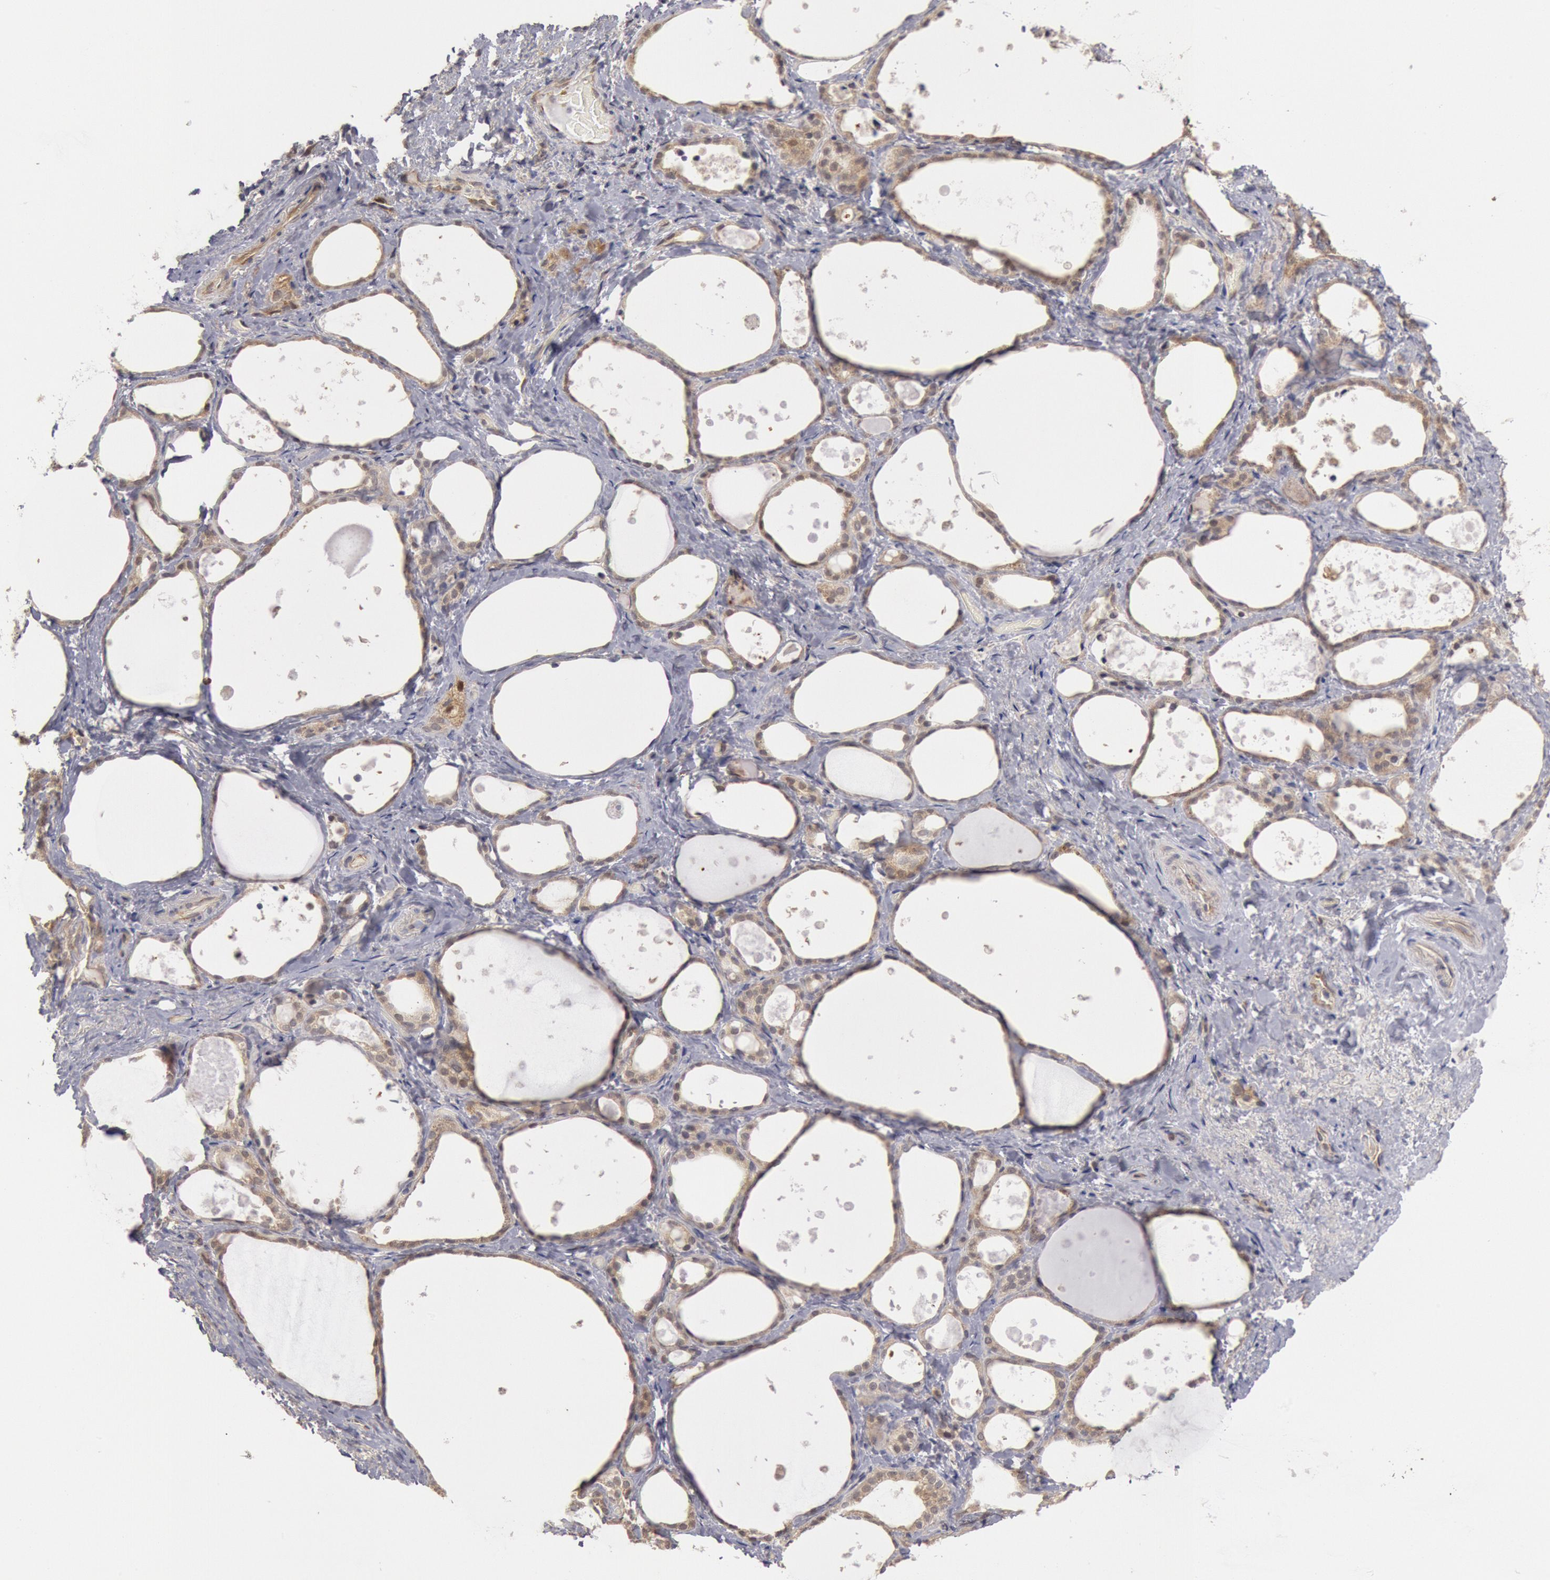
{"staining": {"intensity": "moderate", "quantity": ">75%", "location": "cytoplasmic/membranous"}, "tissue": "thyroid gland", "cell_type": "Glandular cells", "image_type": "normal", "snomed": [{"axis": "morphology", "description": "Normal tissue, NOS"}, {"axis": "topography", "description": "Thyroid gland"}], "caption": "DAB (3,3'-diaminobenzidine) immunohistochemical staining of normal human thyroid gland reveals moderate cytoplasmic/membranous protein staining in approximately >75% of glandular cells.", "gene": "DNAJA1", "patient": {"sex": "female", "age": 75}}